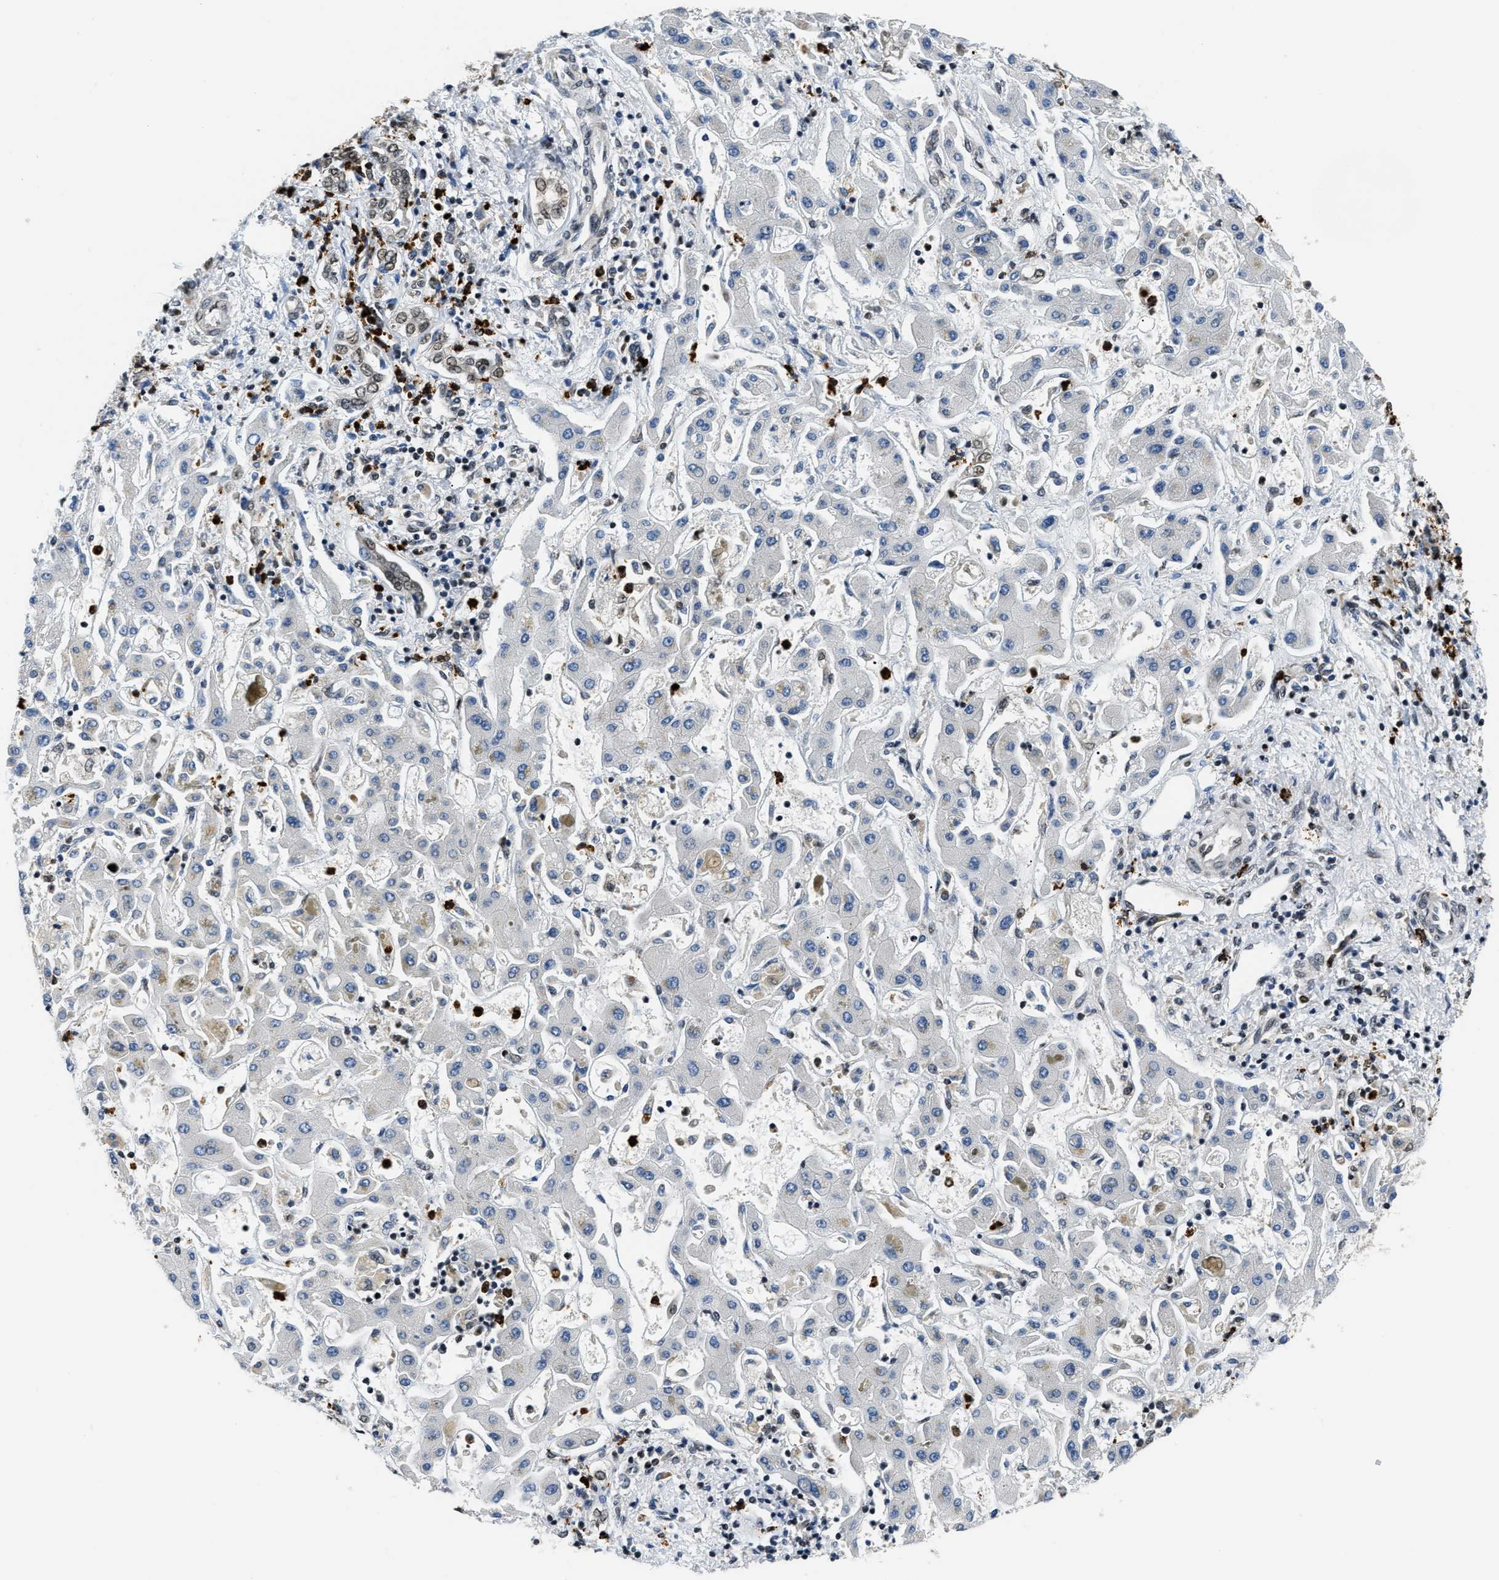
{"staining": {"intensity": "negative", "quantity": "none", "location": "none"}, "tissue": "liver cancer", "cell_type": "Tumor cells", "image_type": "cancer", "snomed": [{"axis": "morphology", "description": "Cholangiocarcinoma"}, {"axis": "topography", "description": "Liver"}], "caption": "DAB (3,3'-diaminobenzidine) immunohistochemical staining of human cholangiocarcinoma (liver) shows no significant expression in tumor cells.", "gene": "CCNDBP1", "patient": {"sex": "male", "age": 50}}